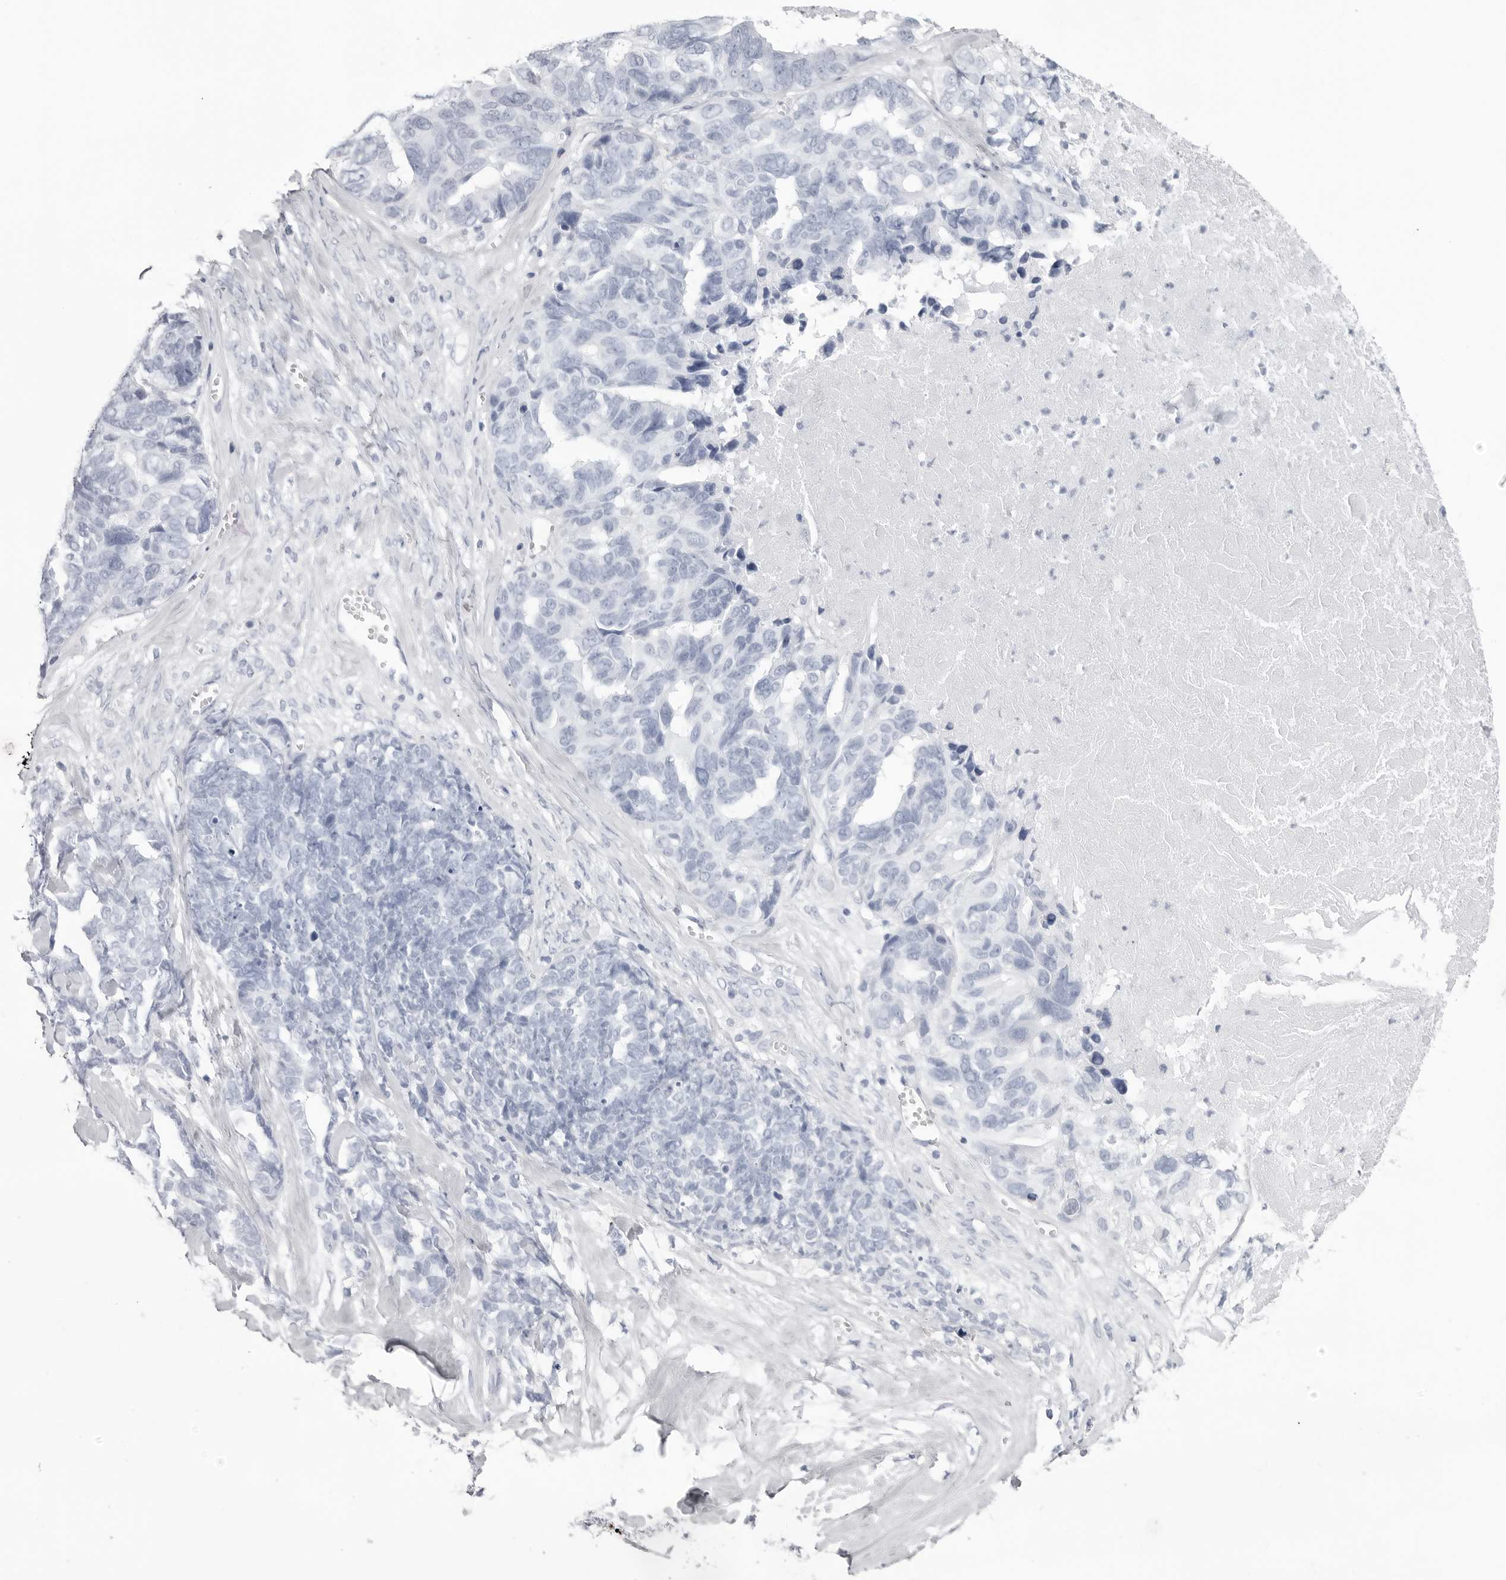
{"staining": {"intensity": "negative", "quantity": "none", "location": "none"}, "tissue": "ovarian cancer", "cell_type": "Tumor cells", "image_type": "cancer", "snomed": [{"axis": "morphology", "description": "Cystadenocarcinoma, serous, NOS"}, {"axis": "topography", "description": "Ovary"}], "caption": "This is a photomicrograph of IHC staining of serous cystadenocarcinoma (ovarian), which shows no staining in tumor cells.", "gene": "CST2", "patient": {"sex": "female", "age": 79}}